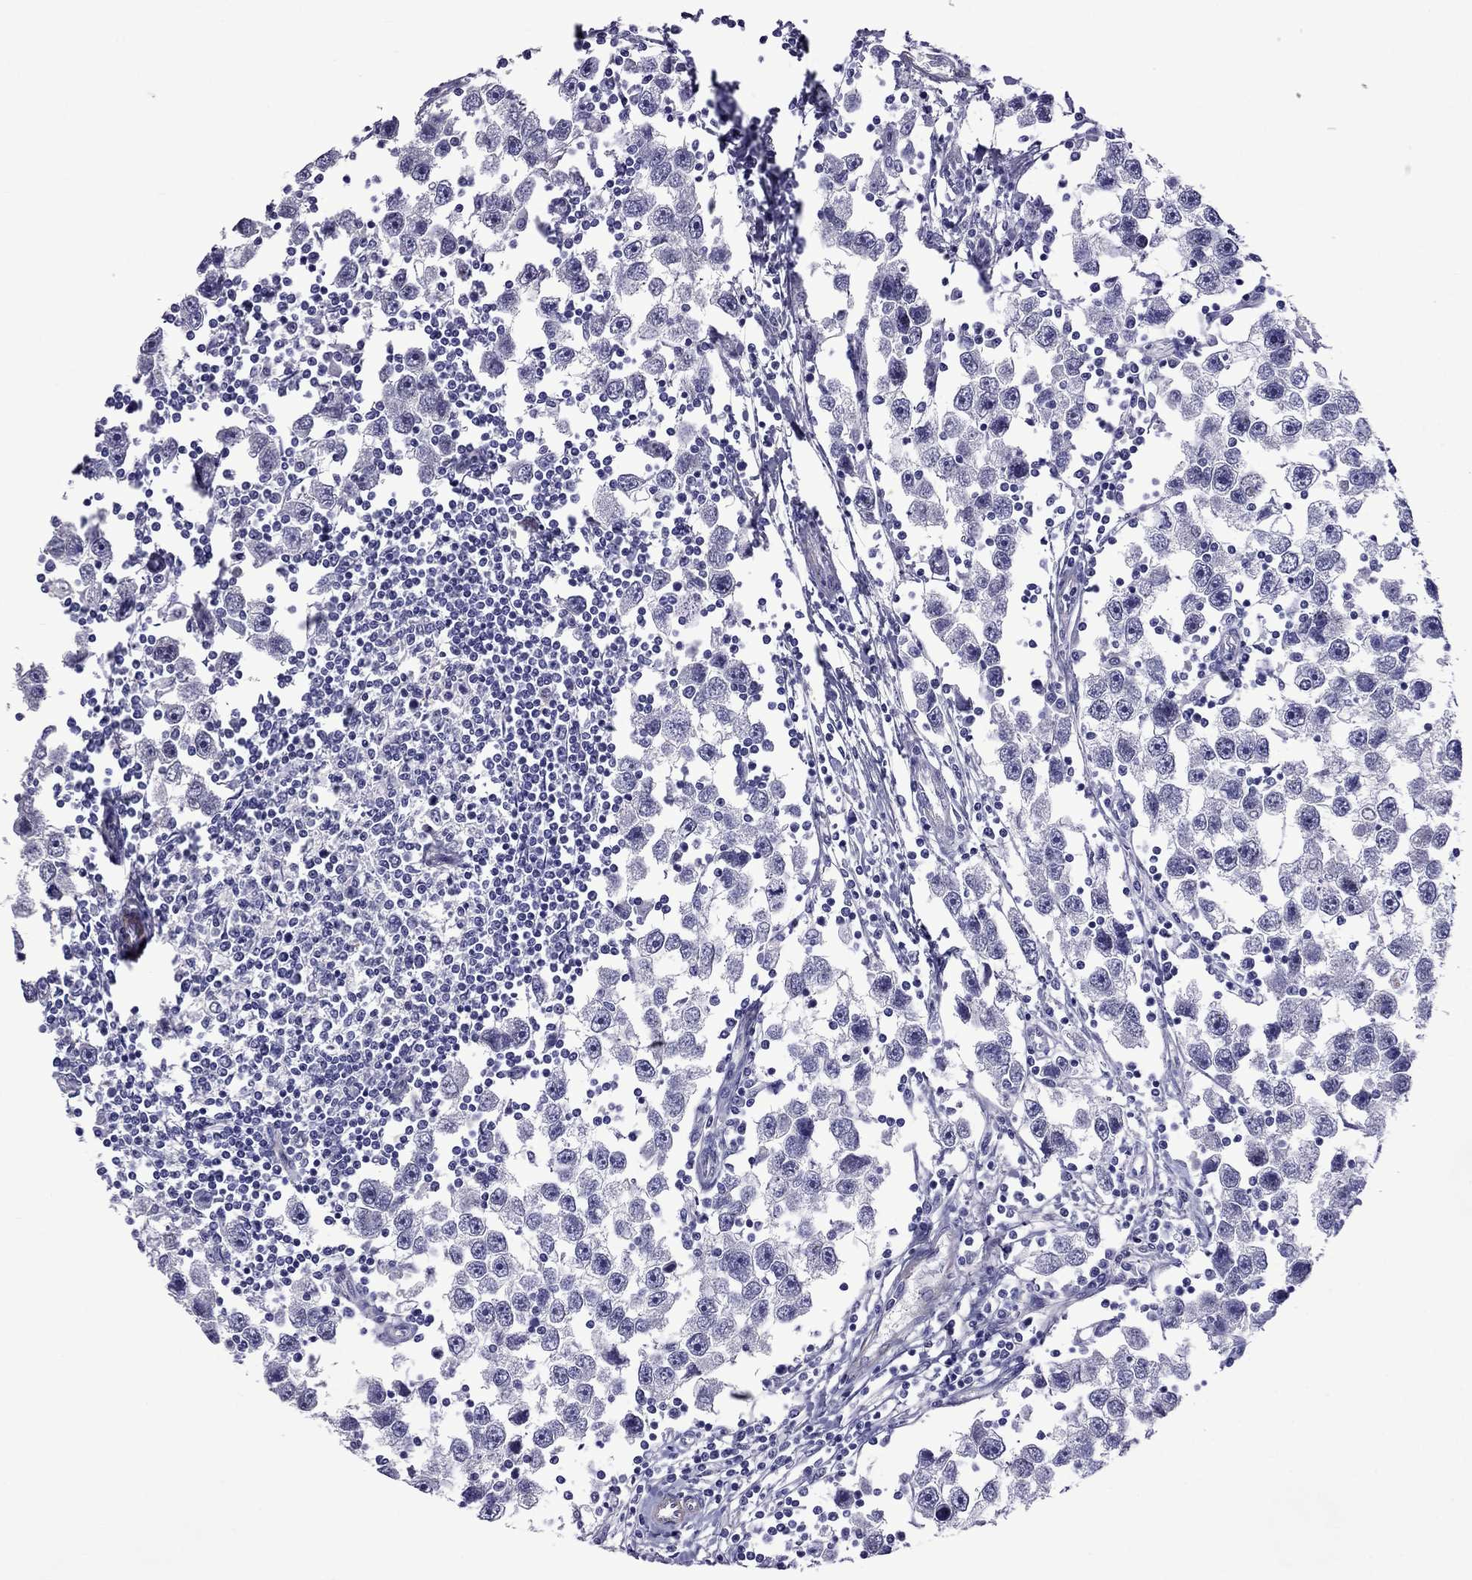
{"staining": {"intensity": "negative", "quantity": "none", "location": "none"}, "tissue": "testis cancer", "cell_type": "Tumor cells", "image_type": "cancer", "snomed": [{"axis": "morphology", "description": "Seminoma, NOS"}, {"axis": "topography", "description": "Testis"}], "caption": "This photomicrograph is of testis seminoma stained with IHC to label a protein in brown with the nuclei are counter-stained blue. There is no positivity in tumor cells.", "gene": "CHRNA5", "patient": {"sex": "male", "age": 30}}